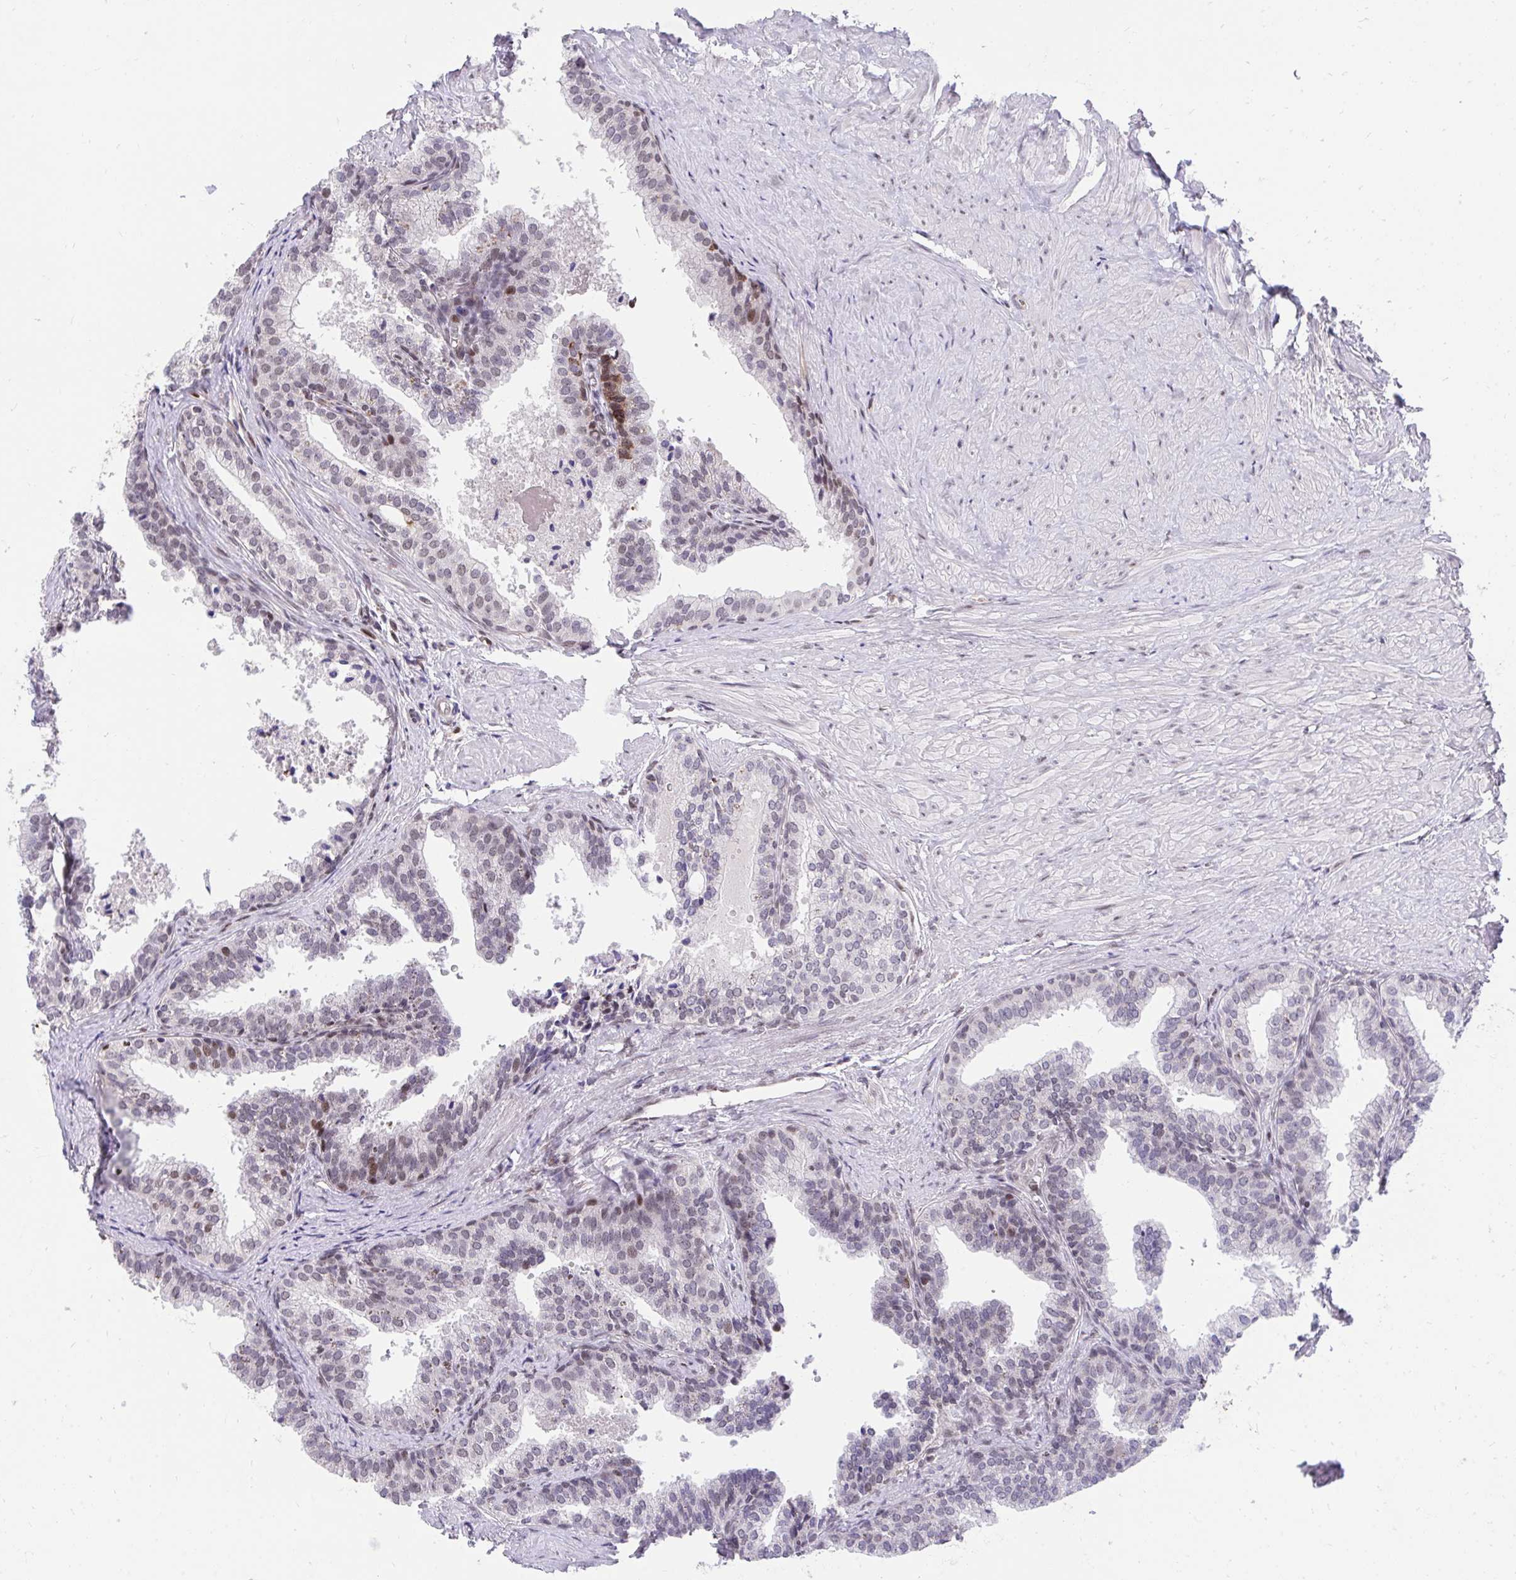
{"staining": {"intensity": "moderate", "quantity": "25%-75%", "location": "nuclear"}, "tissue": "prostate", "cell_type": "Glandular cells", "image_type": "normal", "snomed": [{"axis": "morphology", "description": "Normal tissue, NOS"}, {"axis": "topography", "description": "Prostate"}, {"axis": "topography", "description": "Peripheral nerve tissue"}], "caption": "Protein expression analysis of normal human prostate reveals moderate nuclear staining in approximately 25%-75% of glandular cells. (IHC, brightfield microscopy, high magnification).", "gene": "HOXA4", "patient": {"sex": "male", "age": 55}}